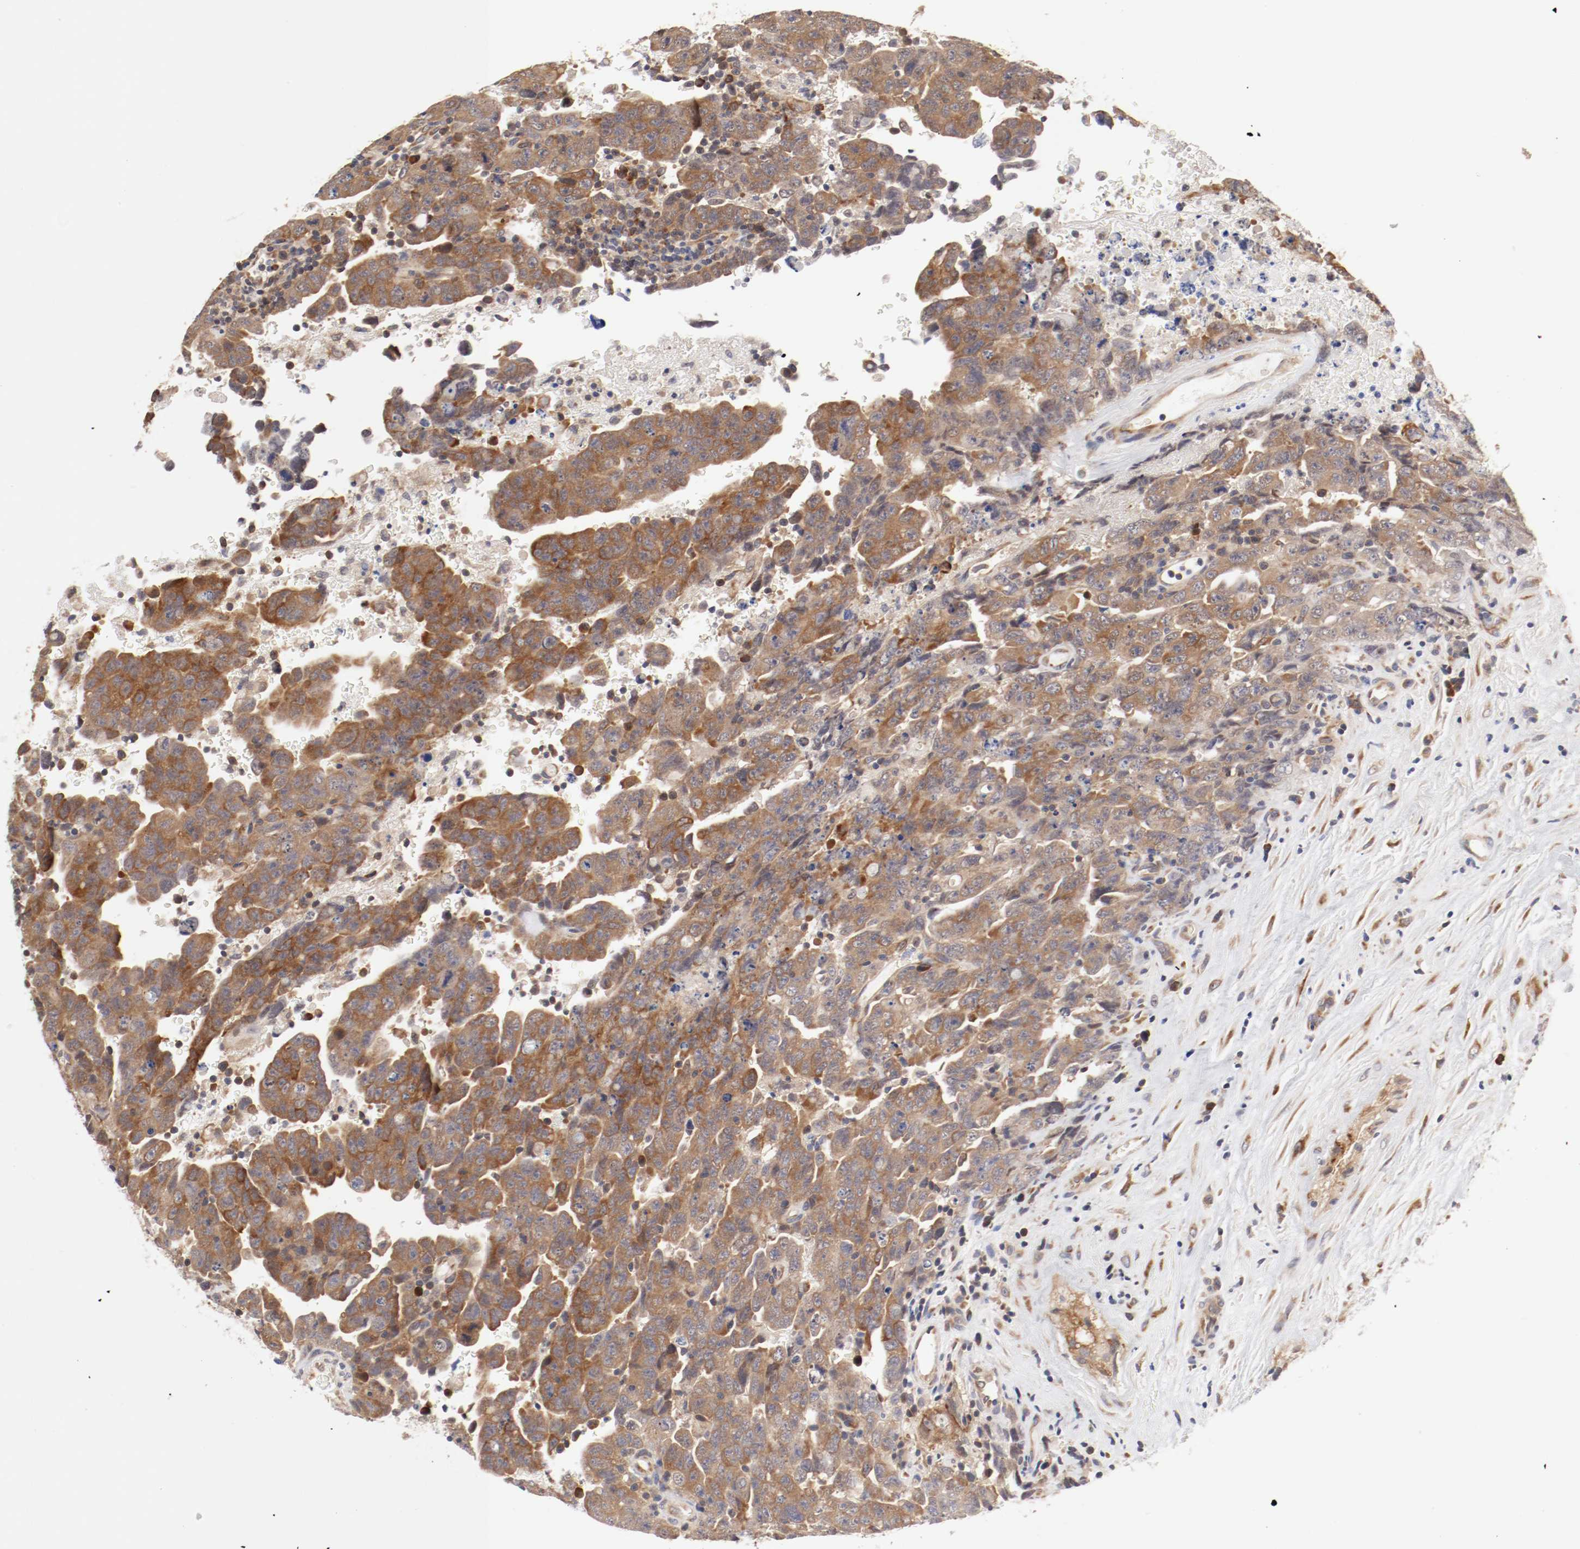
{"staining": {"intensity": "strong", "quantity": ">75%", "location": "cytoplasmic/membranous"}, "tissue": "testis cancer", "cell_type": "Tumor cells", "image_type": "cancer", "snomed": [{"axis": "morphology", "description": "Carcinoma, Embryonal, NOS"}, {"axis": "topography", "description": "Testis"}], "caption": "Approximately >75% of tumor cells in testis cancer (embryonal carcinoma) exhibit strong cytoplasmic/membranous protein expression as visualized by brown immunohistochemical staining.", "gene": "FKBP3", "patient": {"sex": "male", "age": 28}}